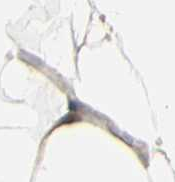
{"staining": {"intensity": "weak", "quantity": "25%-75%", "location": "cytoplasmic/membranous,nuclear"}, "tissue": "adipose tissue", "cell_type": "Adipocytes", "image_type": "normal", "snomed": [{"axis": "morphology", "description": "Normal tissue, NOS"}, {"axis": "topography", "description": "Breast"}, {"axis": "topography", "description": "Adipose tissue"}], "caption": "Weak cytoplasmic/membranous,nuclear expression for a protein is present in about 25%-75% of adipocytes of benign adipose tissue using immunohistochemistry.", "gene": "P4HA3", "patient": {"sex": "female", "age": 25}}